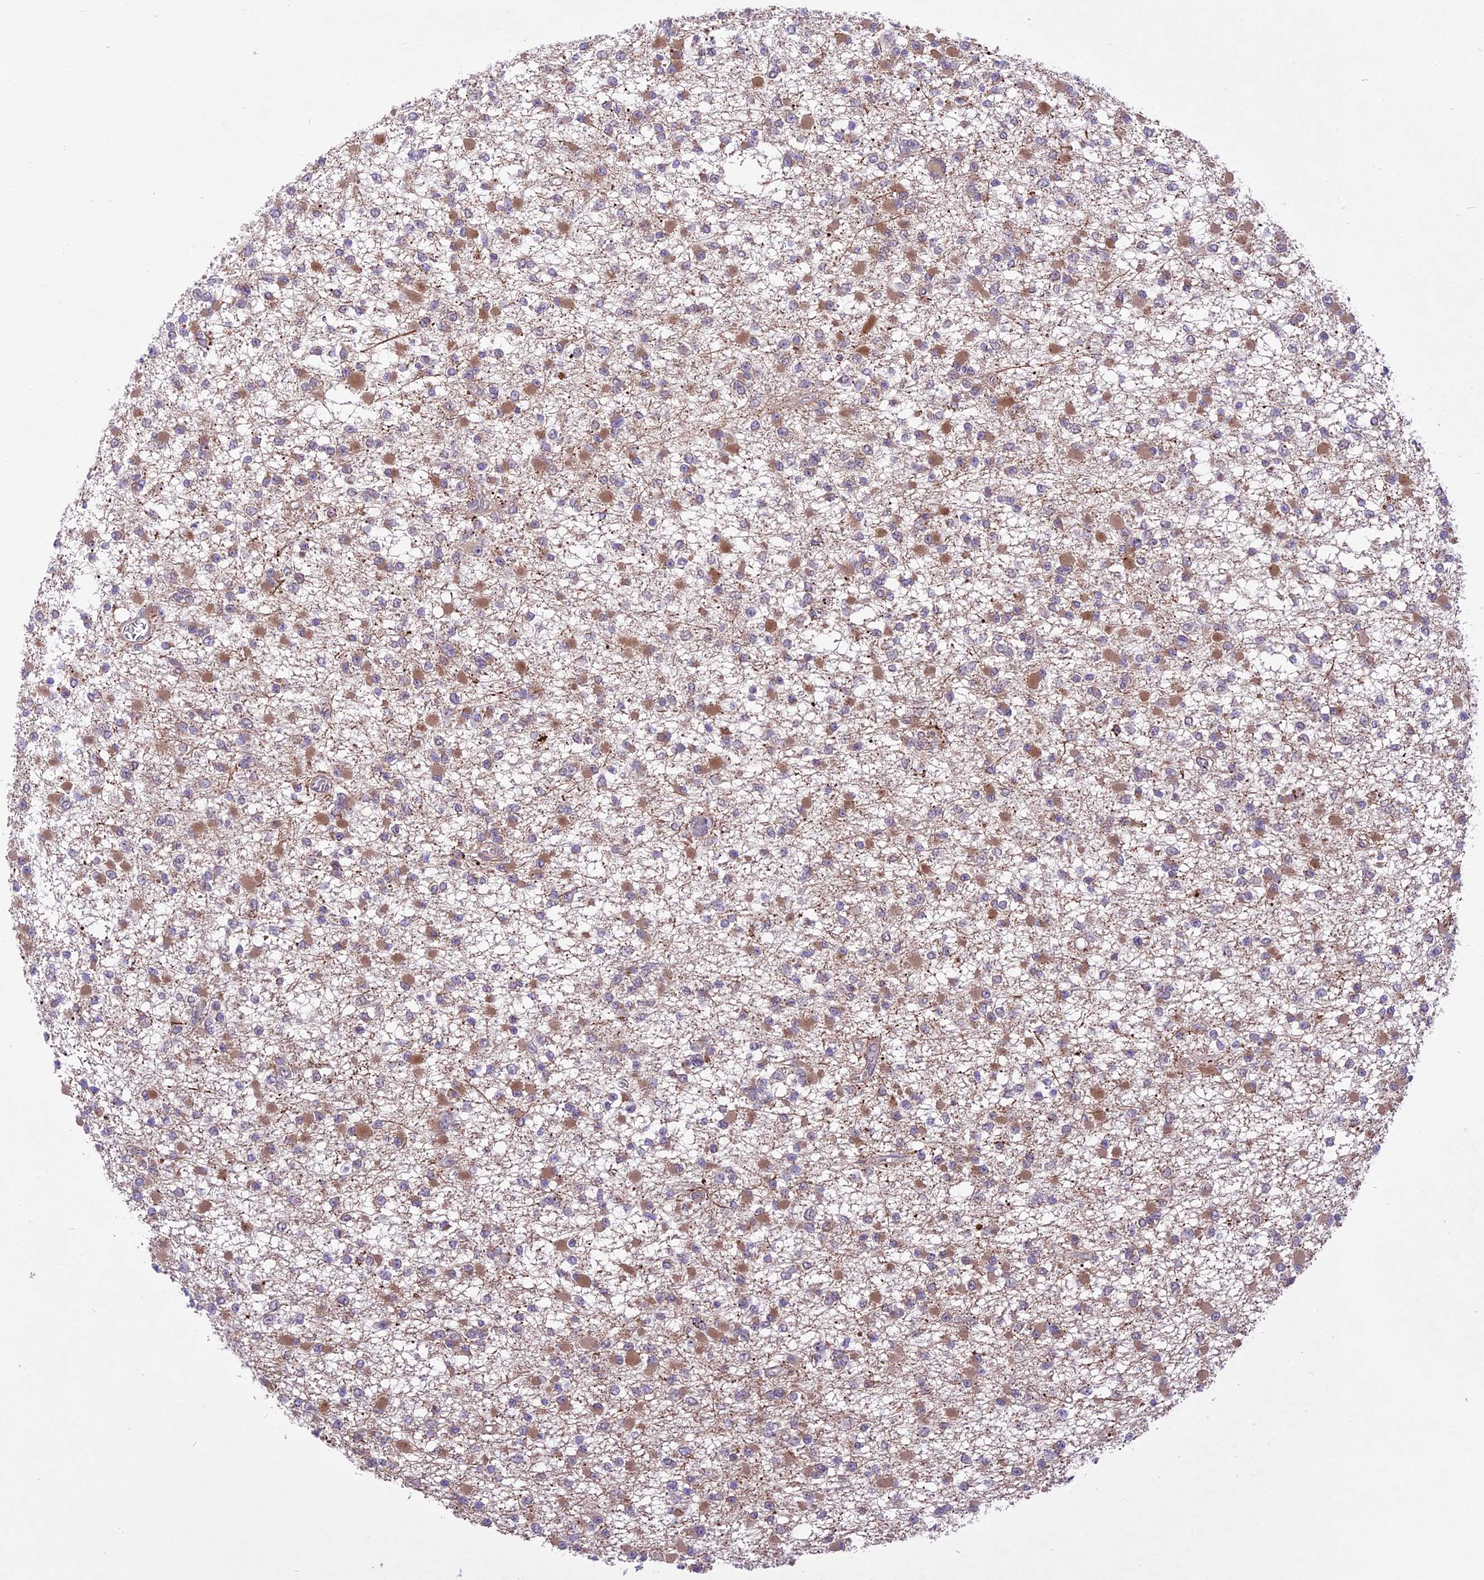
{"staining": {"intensity": "moderate", "quantity": ">75%", "location": "cytoplasmic/membranous"}, "tissue": "glioma", "cell_type": "Tumor cells", "image_type": "cancer", "snomed": [{"axis": "morphology", "description": "Glioma, malignant, Low grade"}, {"axis": "topography", "description": "Brain"}], "caption": "Low-grade glioma (malignant) stained for a protein demonstrates moderate cytoplasmic/membranous positivity in tumor cells.", "gene": "SPRED1", "patient": {"sex": "female", "age": 22}}